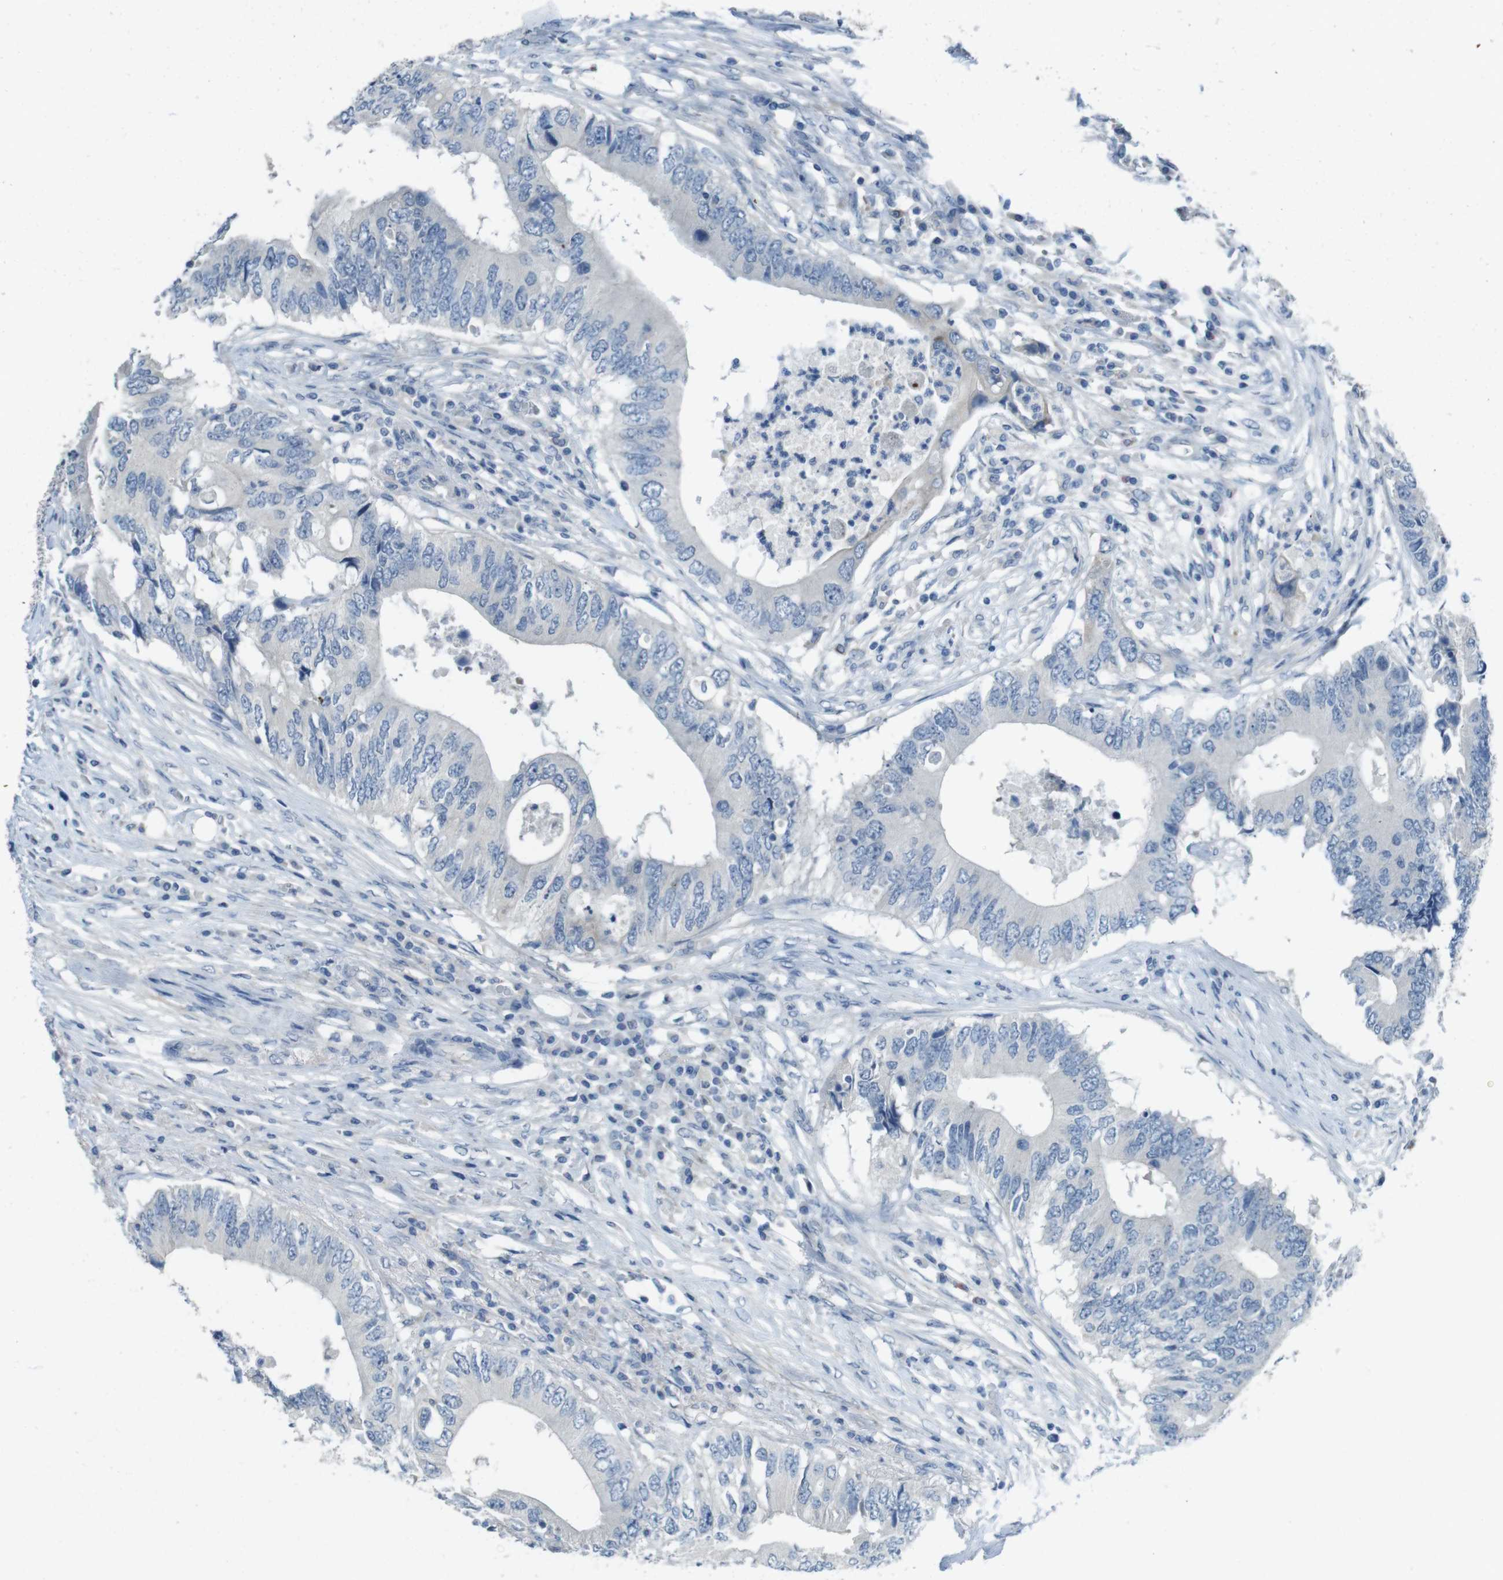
{"staining": {"intensity": "negative", "quantity": "none", "location": "none"}, "tissue": "colorectal cancer", "cell_type": "Tumor cells", "image_type": "cancer", "snomed": [{"axis": "morphology", "description": "Adenocarcinoma, NOS"}, {"axis": "topography", "description": "Colon"}], "caption": "Immunohistochemistry photomicrograph of human colorectal cancer (adenocarcinoma) stained for a protein (brown), which exhibits no positivity in tumor cells. (Stains: DAB IHC with hematoxylin counter stain, Microscopy: brightfield microscopy at high magnification).", "gene": "ENTPD7", "patient": {"sex": "male", "age": 71}}